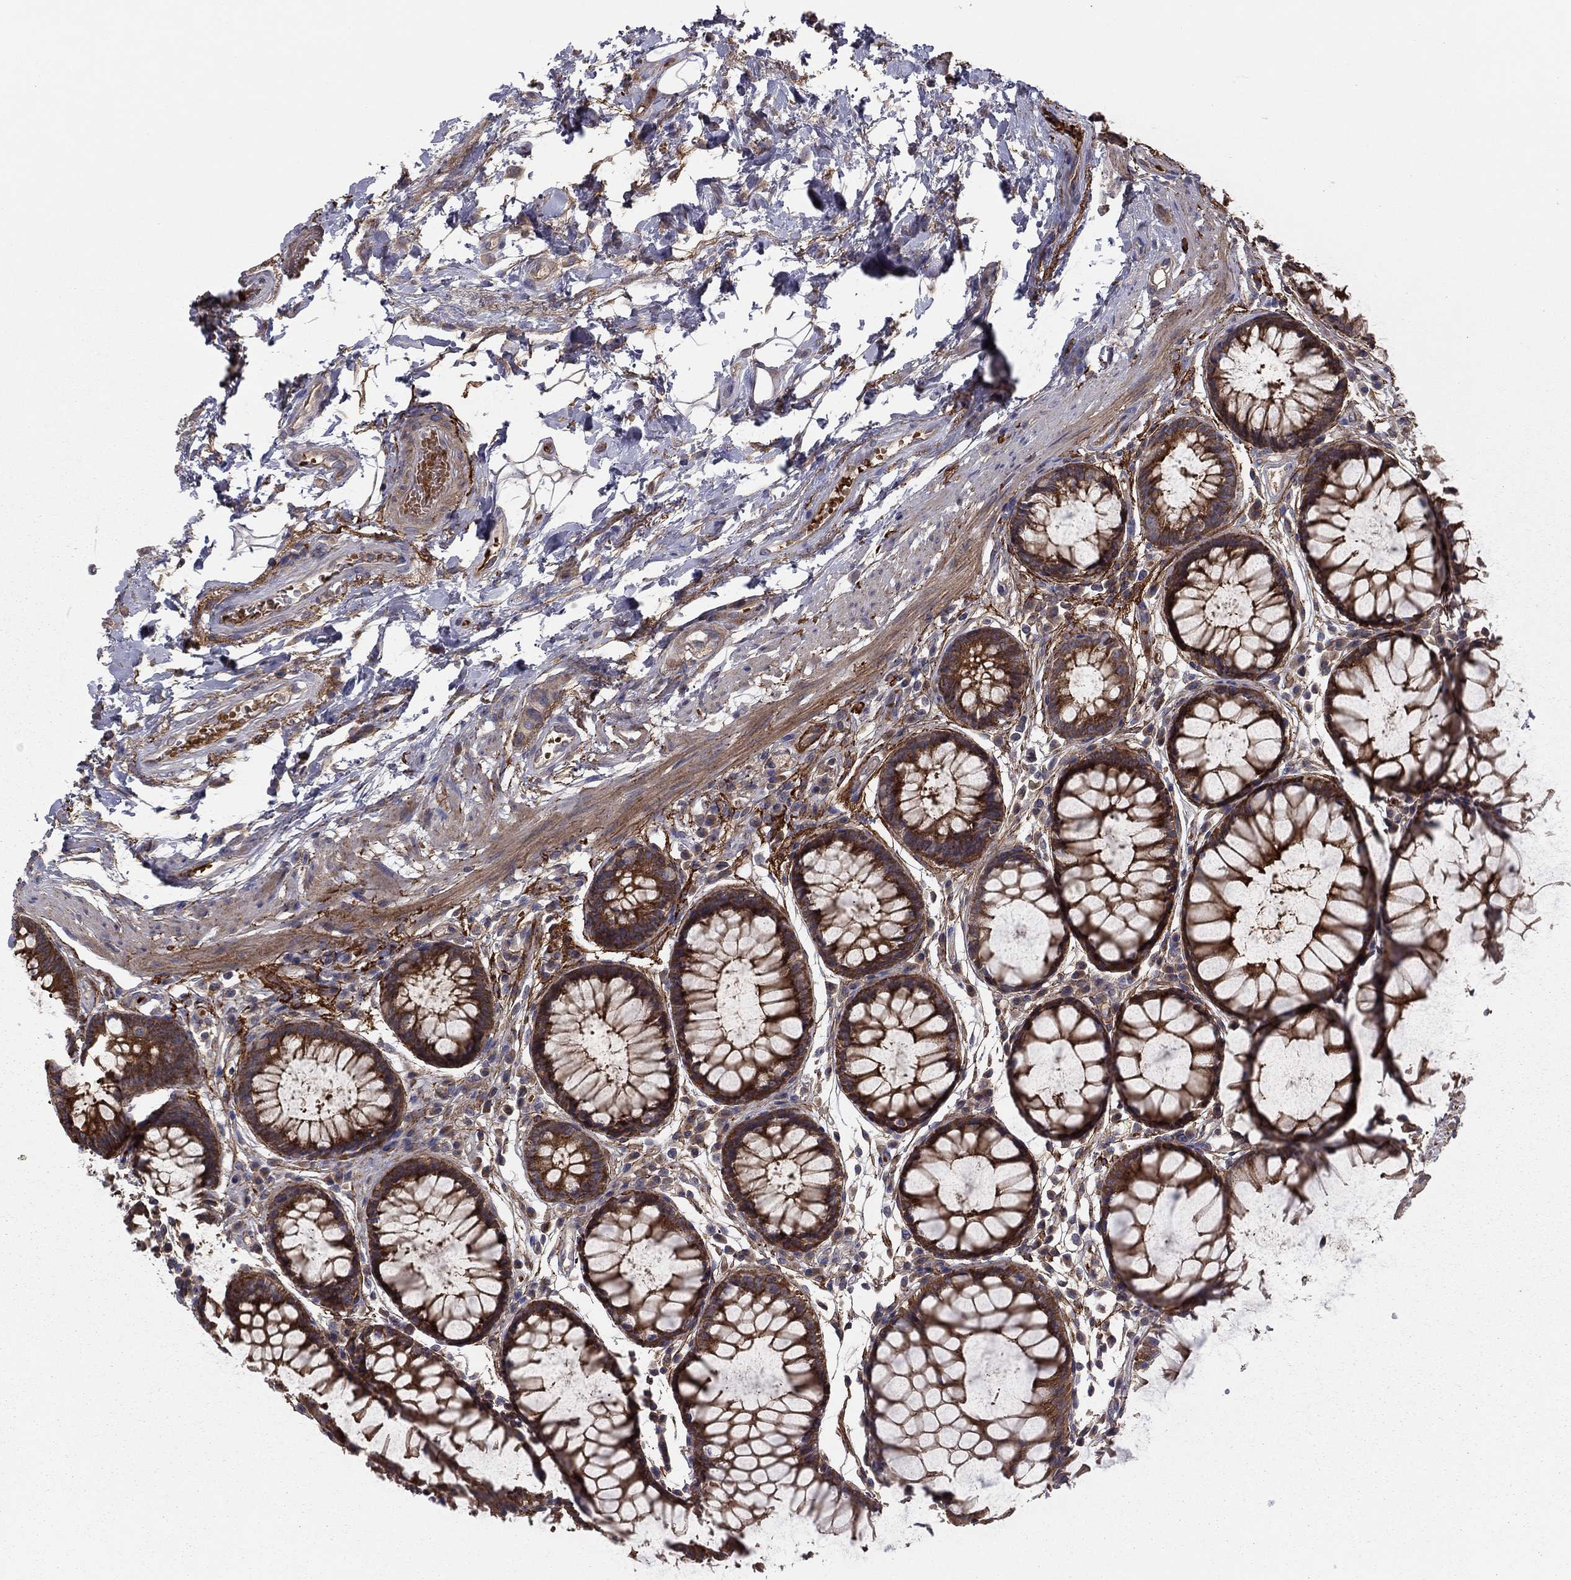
{"staining": {"intensity": "strong", "quantity": ">75%", "location": "cytoplasmic/membranous"}, "tissue": "rectum", "cell_type": "Glandular cells", "image_type": "normal", "snomed": [{"axis": "morphology", "description": "Normal tissue, NOS"}, {"axis": "topography", "description": "Rectum"}], "caption": "Protein staining of benign rectum demonstrates strong cytoplasmic/membranous positivity in about >75% of glandular cells.", "gene": "RNF123", "patient": {"sex": "female", "age": 68}}